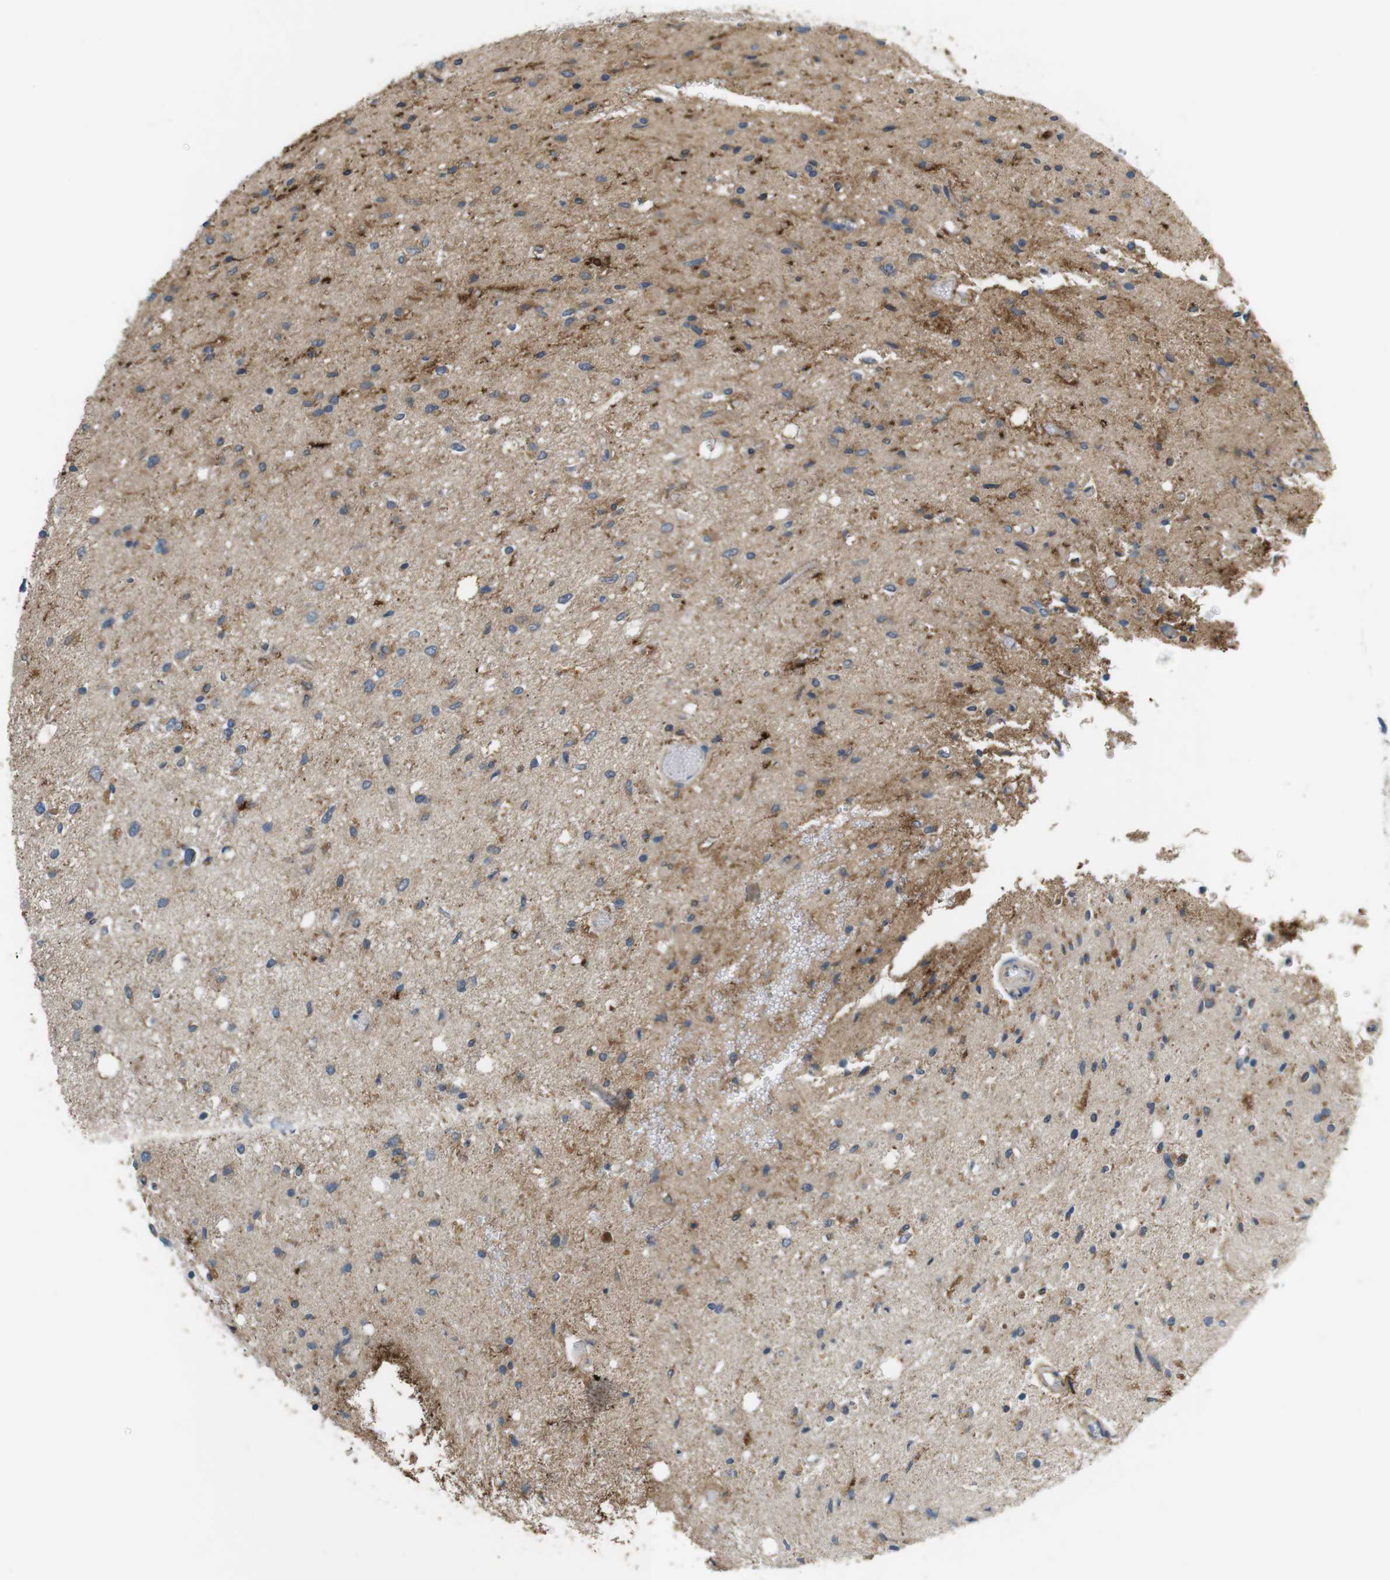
{"staining": {"intensity": "moderate", "quantity": "<25%", "location": "cytoplasmic/membranous"}, "tissue": "glioma", "cell_type": "Tumor cells", "image_type": "cancer", "snomed": [{"axis": "morphology", "description": "Glioma, malignant, Low grade"}, {"axis": "topography", "description": "Brain"}], "caption": "An immunohistochemistry micrograph of tumor tissue is shown. Protein staining in brown shows moderate cytoplasmic/membranous positivity in glioma within tumor cells.", "gene": "DDAH2", "patient": {"sex": "male", "age": 77}}